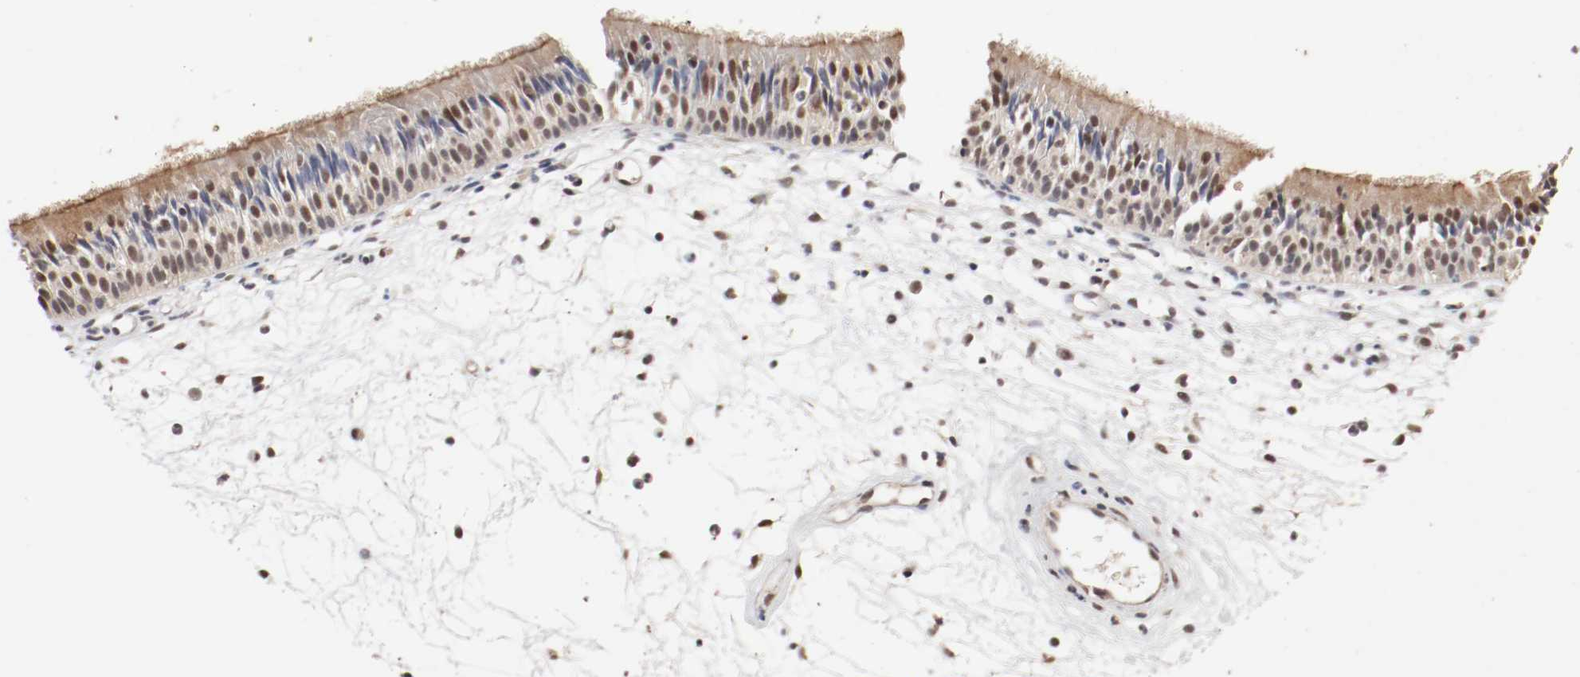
{"staining": {"intensity": "moderate", "quantity": ">75%", "location": "cytoplasmic/membranous,nuclear"}, "tissue": "nasopharynx", "cell_type": "Respiratory epithelial cells", "image_type": "normal", "snomed": [{"axis": "morphology", "description": "Normal tissue, NOS"}, {"axis": "topography", "description": "Nasopharynx"}], "caption": "Respiratory epithelial cells reveal medium levels of moderate cytoplasmic/membranous,nuclear positivity in about >75% of cells in unremarkable human nasopharynx. (brown staining indicates protein expression, while blue staining denotes nuclei).", "gene": "CSNK2B", "patient": {"sex": "female", "age": 54}}